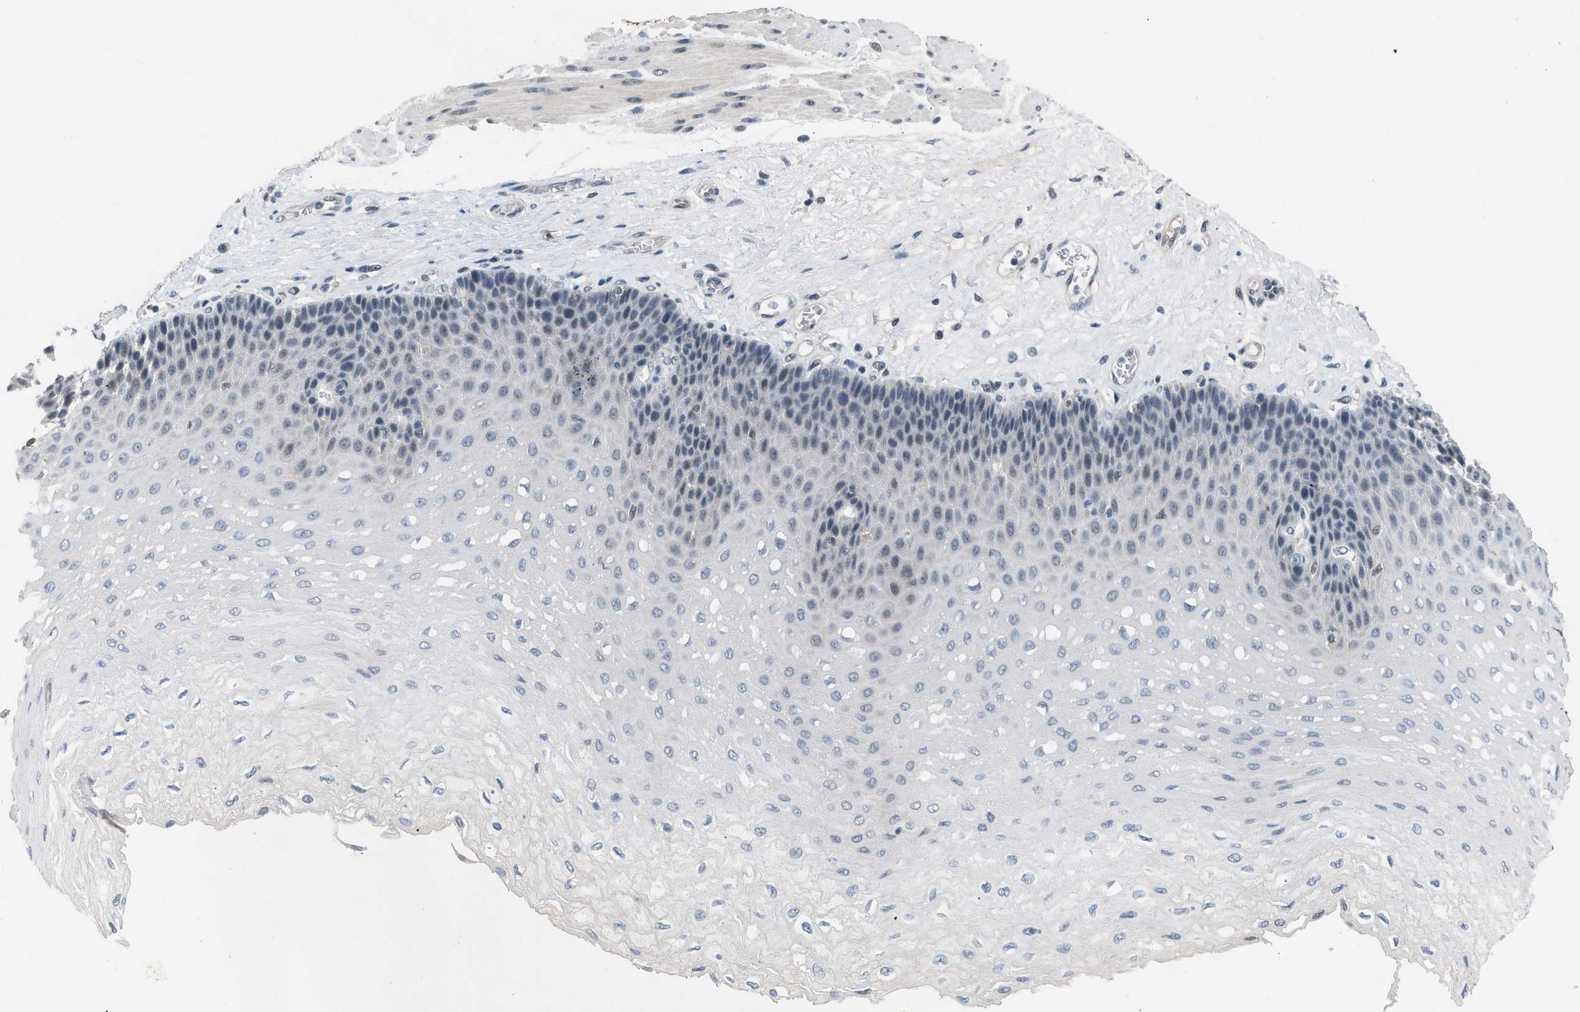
{"staining": {"intensity": "weak", "quantity": "<25%", "location": "nuclear"}, "tissue": "esophagus", "cell_type": "Squamous epithelial cells", "image_type": "normal", "snomed": [{"axis": "morphology", "description": "Normal tissue, NOS"}, {"axis": "topography", "description": "Esophagus"}], "caption": "IHC image of benign esophagus: esophagus stained with DAB displays no significant protein positivity in squamous epithelial cells.", "gene": "MZF1", "patient": {"sex": "female", "age": 72}}